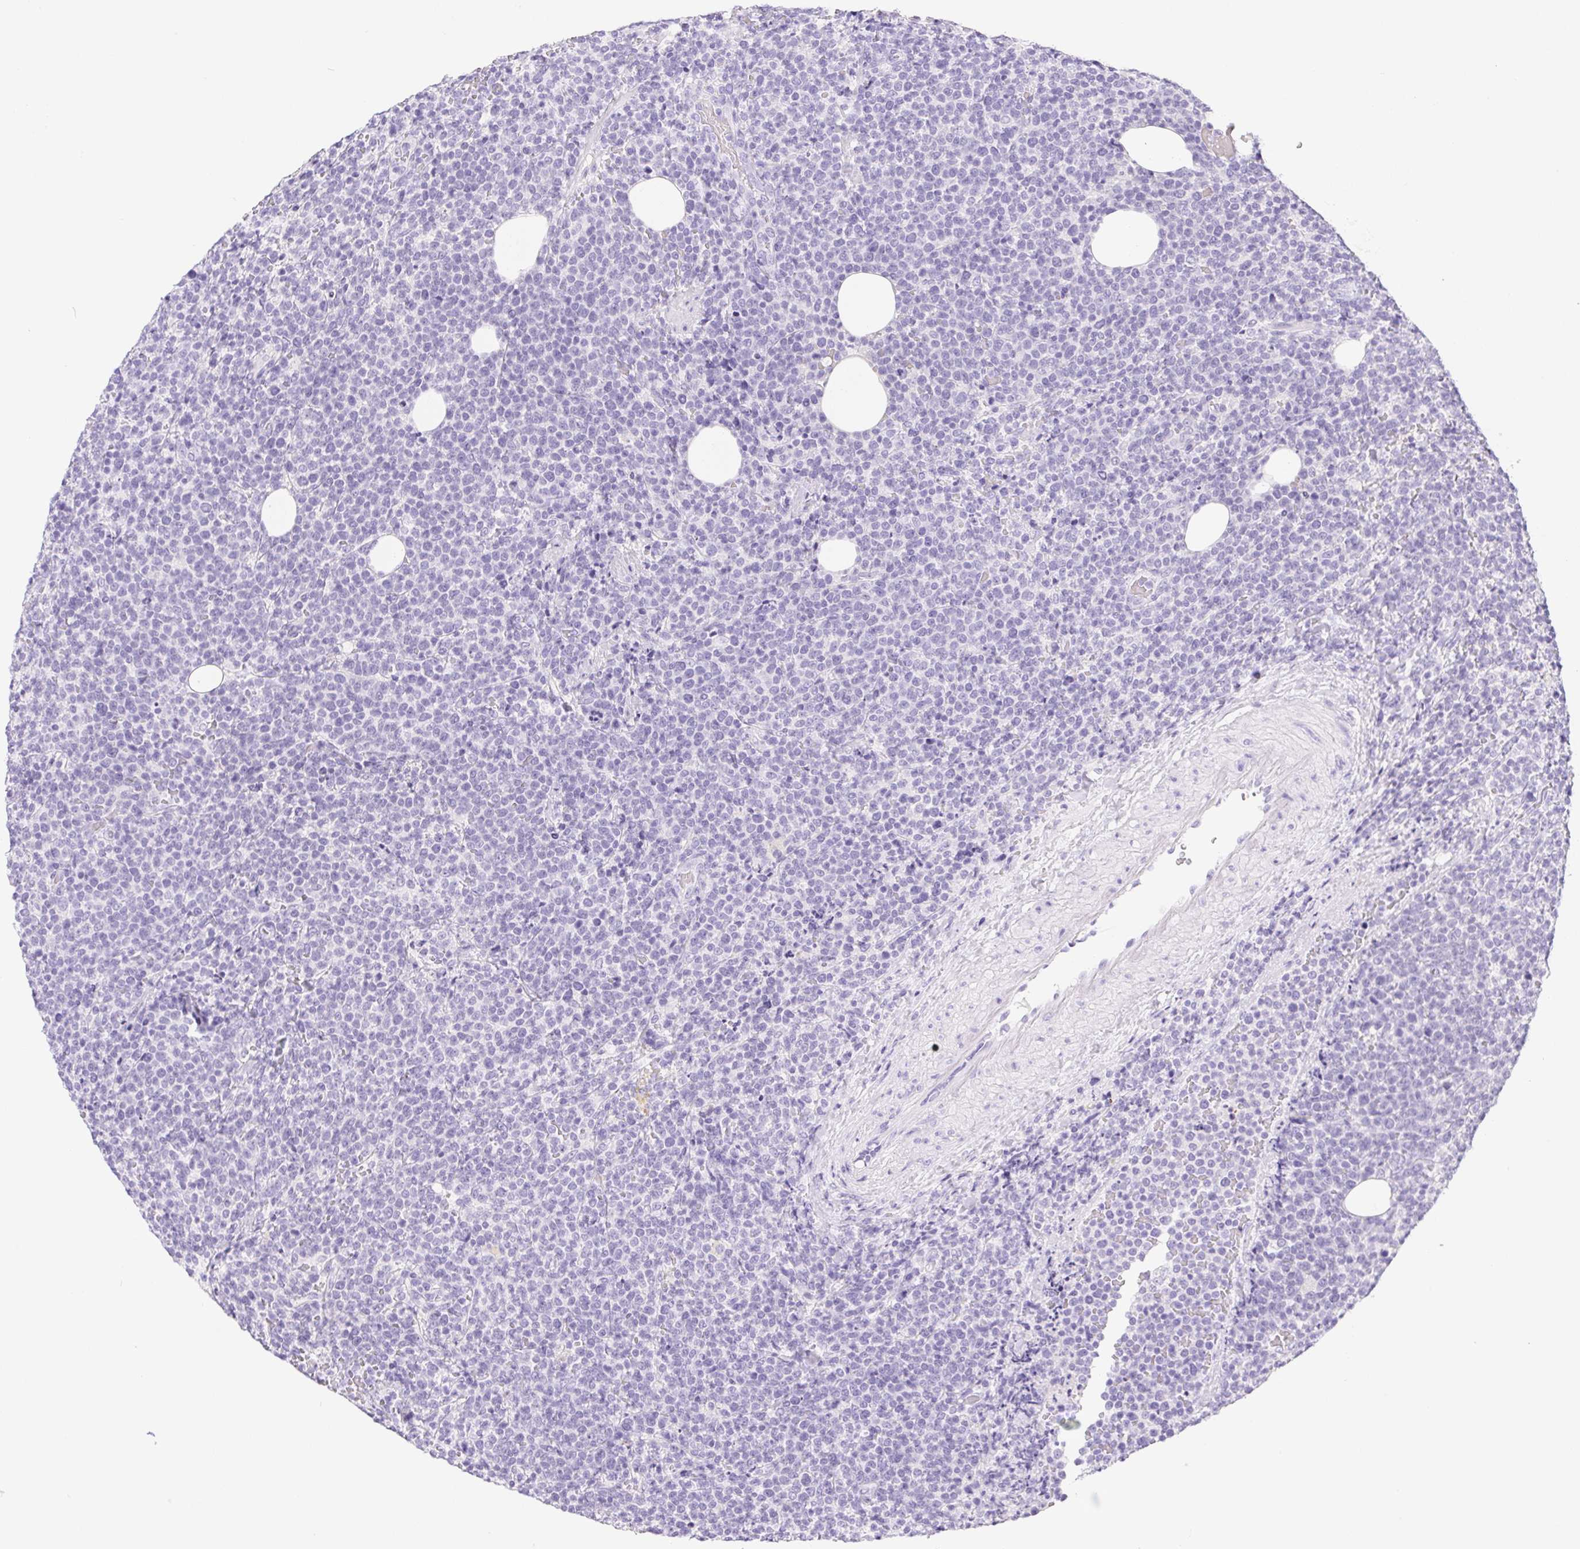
{"staining": {"intensity": "negative", "quantity": "none", "location": "none"}, "tissue": "lymphoma", "cell_type": "Tumor cells", "image_type": "cancer", "snomed": [{"axis": "morphology", "description": "Malignant lymphoma, non-Hodgkin's type, High grade"}, {"axis": "topography", "description": "Lymph node"}], "caption": "An IHC histopathology image of lymphoma is shown. There is no staining in tumor cells of lymphoma. (Stains: DAB (3,3'-diaminobenzidine) immunohistochemistry with hematoxylin counter stain, Microscopy: brightfield microscopy at high magnification).", "gene": "PNLIP", "patient": {"sex": "male", "age": 61}}